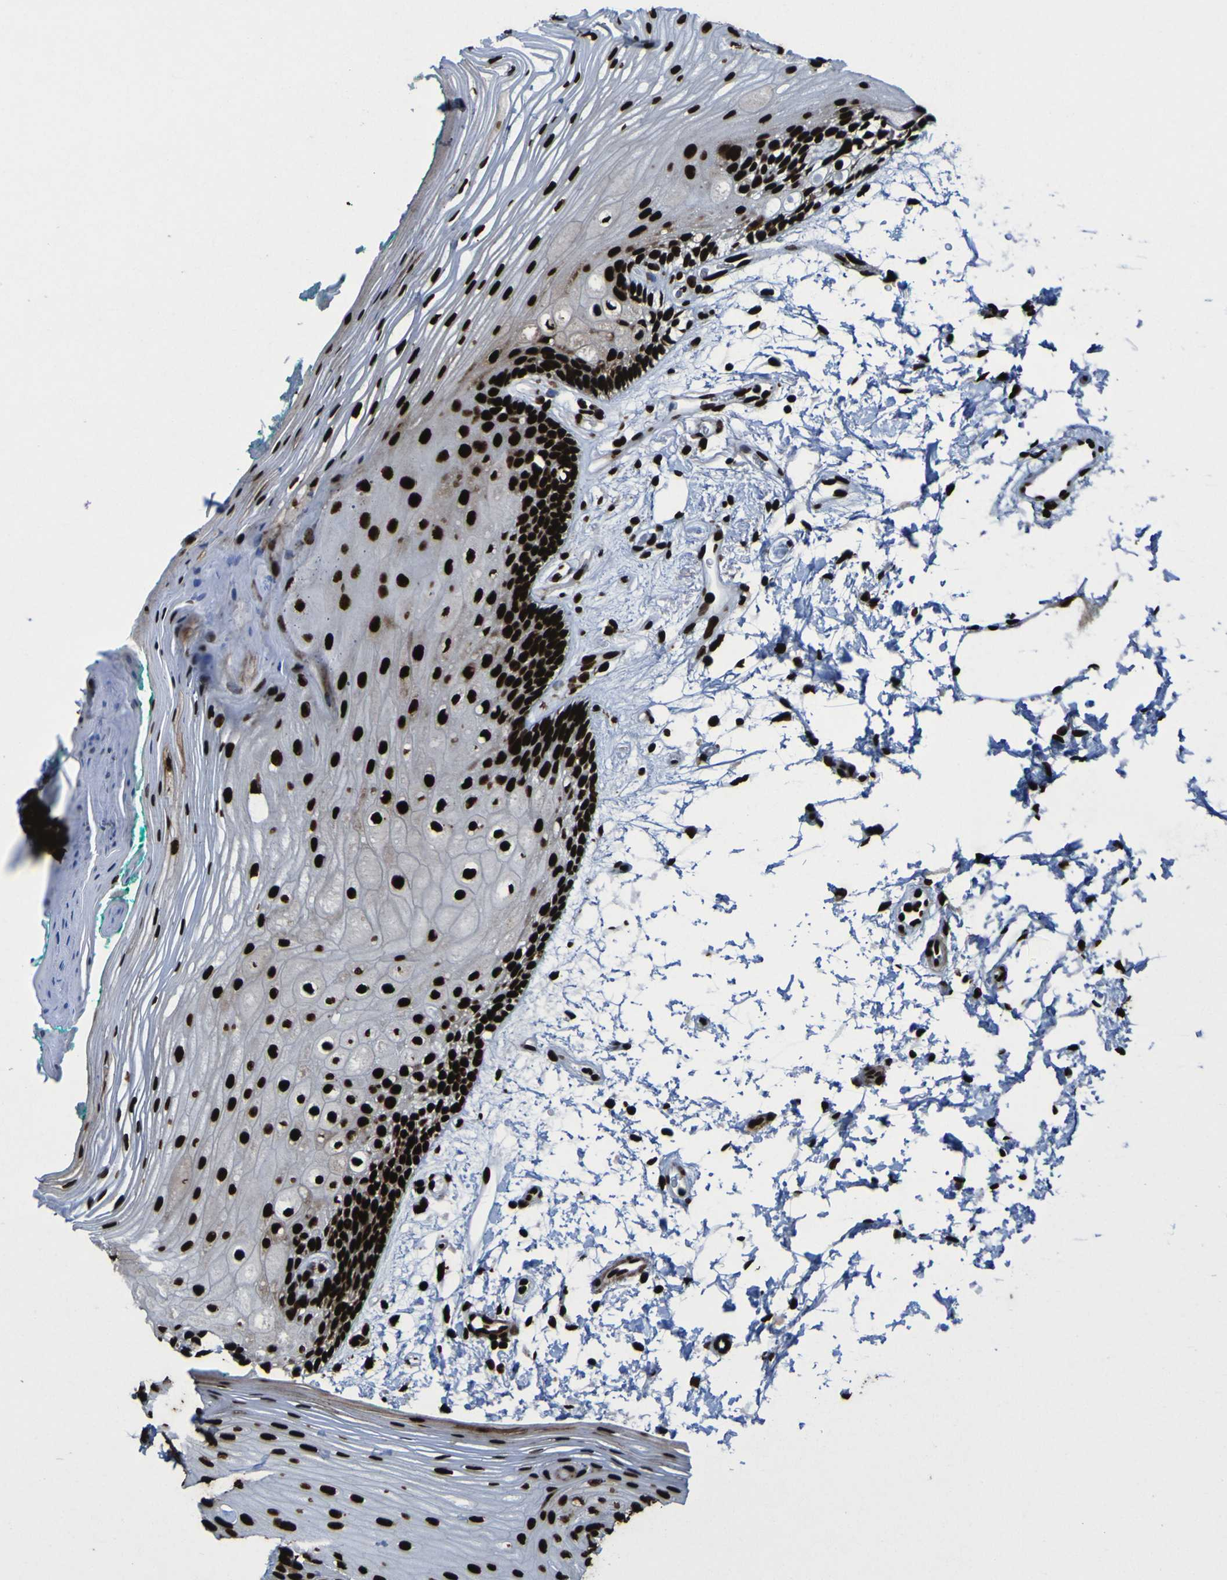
{"staining": {"intensity": "strong", "quantity": ">75%", "location": "nuclear"}, "tissue": "oral mucosa", "cell_type": "Squamous epithelial cells", "image_type": "normal", "snomed": [{"axis": "morphology", "description": "Normal tissue, NOS"}, {"axis": "topography", "description": "Skeletal muscle"}, {"axis": "topography", "description": "Oral tissue"}, {"axis": "topography", "description": "Peripheral nerve tissue"}], "caption": "This histopathology image shows IHC staining of normal oral mucosa, with high strong nuclear expression in approximately >75% of squamous epithelial cells.", "gene": "NPM1", "patient": {"sex": "female", "age": 84}}